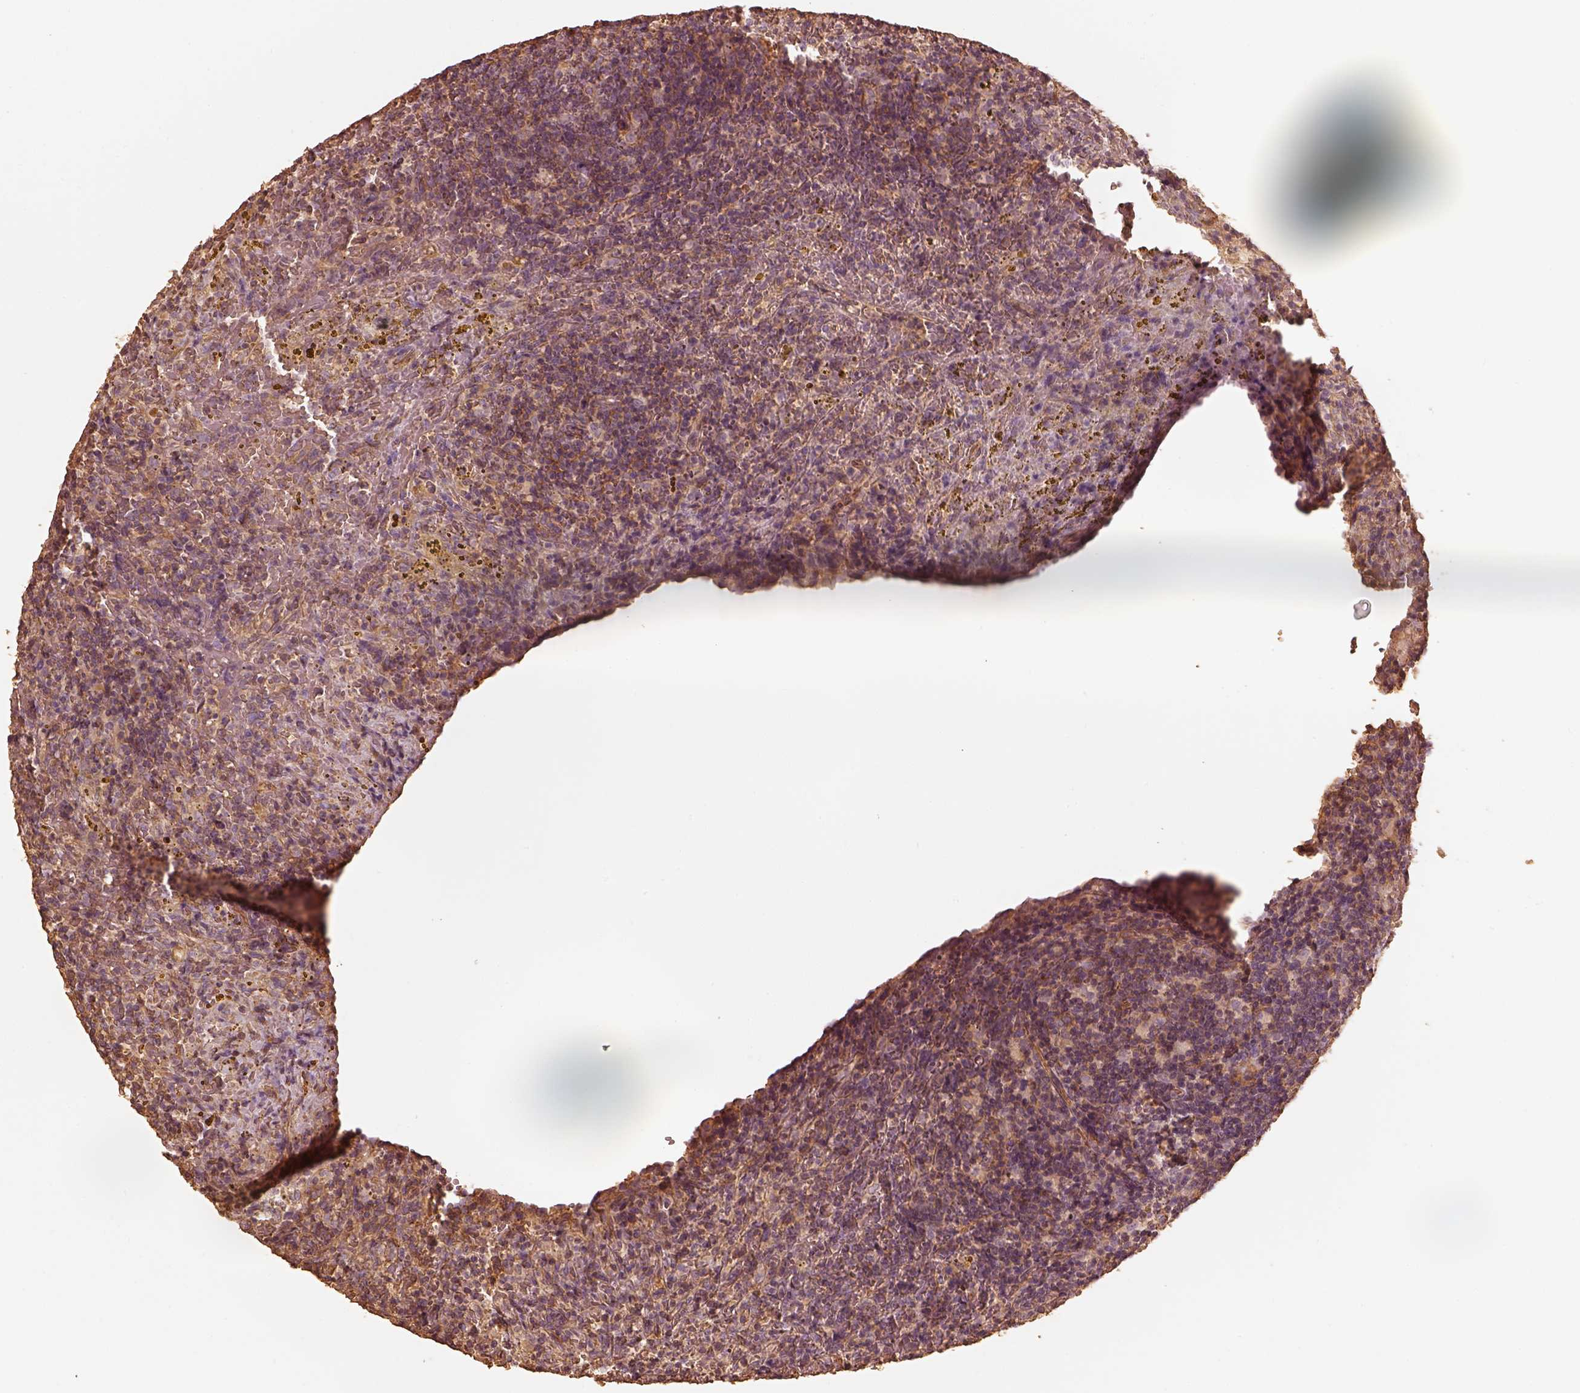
{"staining": {"intensity": "moderate", "quantity": ">75%", "location": "cytoplasmic/membranous"}, "tissue": "lymphoma", "cell_type": "Tumor cells", "image_type": "cancer", "snomed": [{"axis": "morphology", "description": "Malignant lymphoma, non-Hodgkin's type, Low grade"}, {"axis": "topography", "description": "Spleen"}], "caption": "Immunohistochemistry of lymphoma demonstrates medium levels of moderate cytoplasmic/membranous staining in approximately >75% of tumor cells. The staining was performed using DAB to visualize the protein expression in brown, while the nuclei were stained in blue with hematoxylin (Magnification: 20x).", "gene": "WDR7", "patient": {"sex": "female", "age": 70}}